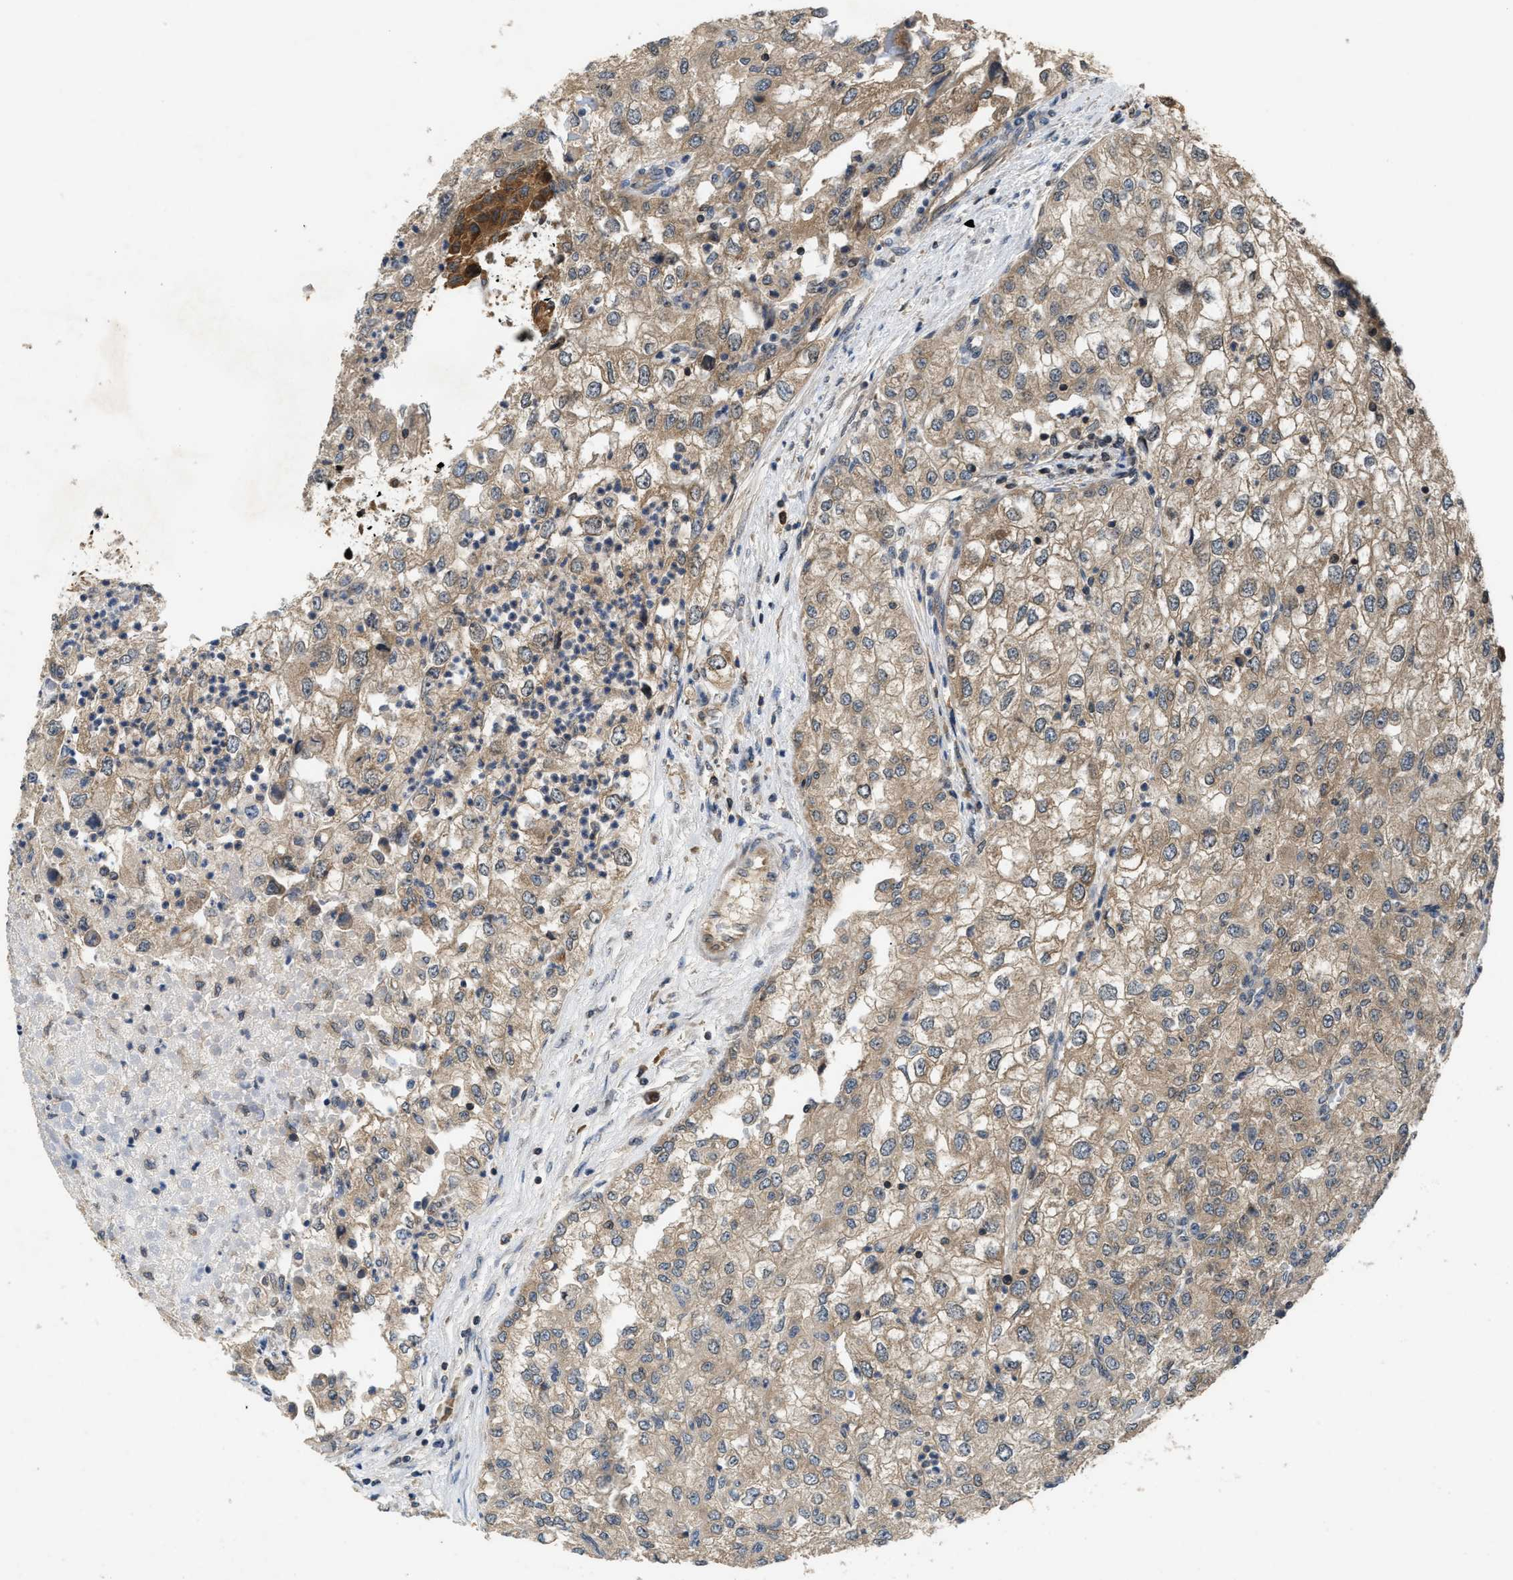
{"staining": {"intensity": "moderate", "quantity": ">75%", "location": "cytoplasmic/membranous"}, "tissue": "renal cancer", "cell_type": "Tumor cells", "image_type": "cancer", "snomed": [{"axis": "morphology", "description": "Adenocarcinoma, NOS"}, {"axis": "topography", "description": "Kidney"}], "caption": "Tumor cells show moderate cytoplasmic/membranous expression in about >75% of cells in renal adenocarcinoma. (brown staining indicates protein expression, while blue staining denotes nuclei).", "gene": "DNAJC2", "patient": {"sex": "female", "age": 54}}